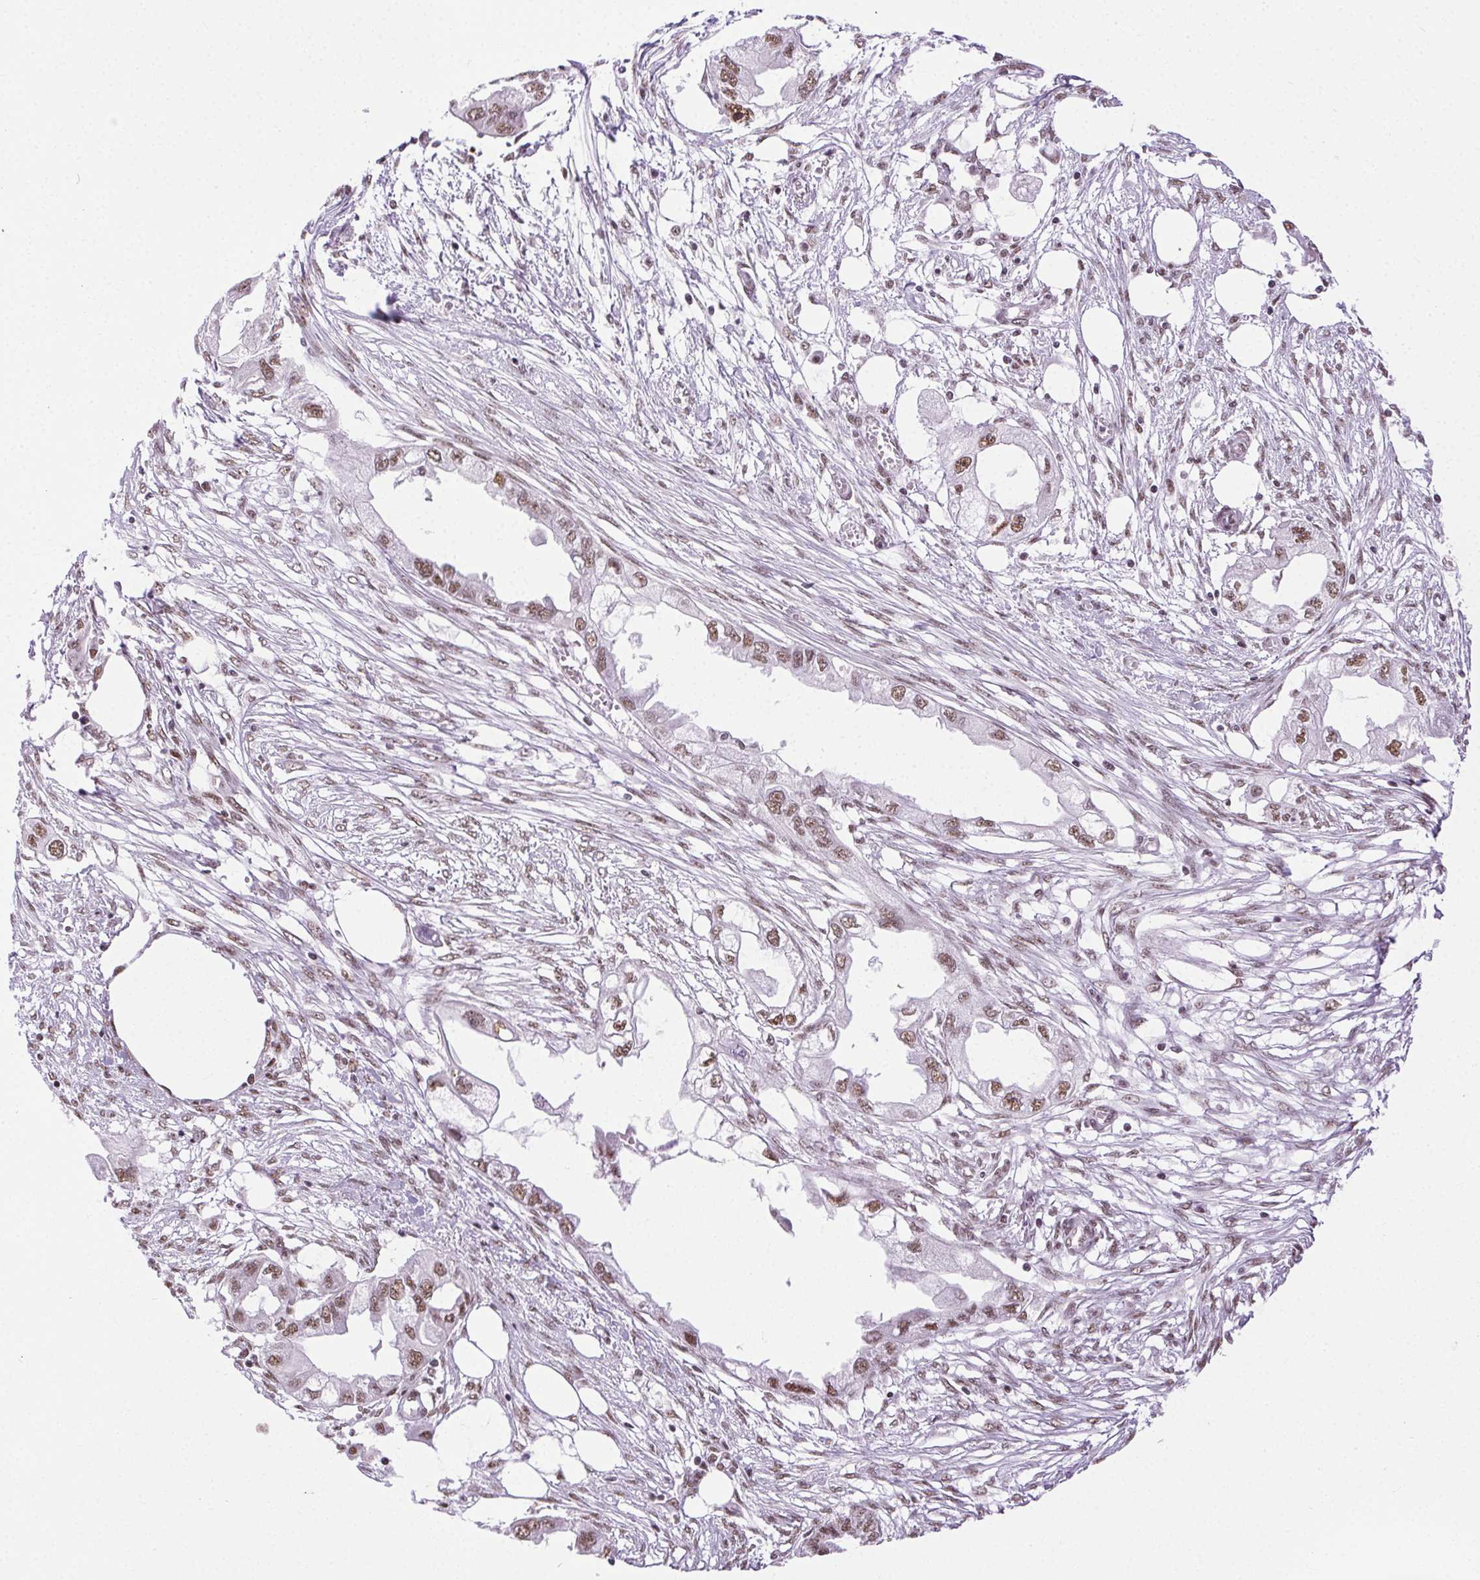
{"staining": {"intensity": "moderate", "quantity": ">75%", "location": "nuclear"}, "tissue": "endometrial cancer", "cell_type": "Tumor cells", "image_type": "cancer", "snomed": [{"axis": "morphology", "description": "Adenocarcinoma, NOS"}, {"axis": "morphology", "description": "Adenocarcinoma, metastatic, NOS"}, {"axis": "topography", "description": "Adipose tissue"}, {"axis": "topography", "description": "Endometrium"}], "caption": "High-power microscopy captured an immunohistochemistry photomicrograph of endometrial metastatic adenocarcinoma, revealing moderate nuclear expression in approximately >75% of tumor cells.", "gene": "TRA2B", "patient": {"sex": "female", "age": 67}}